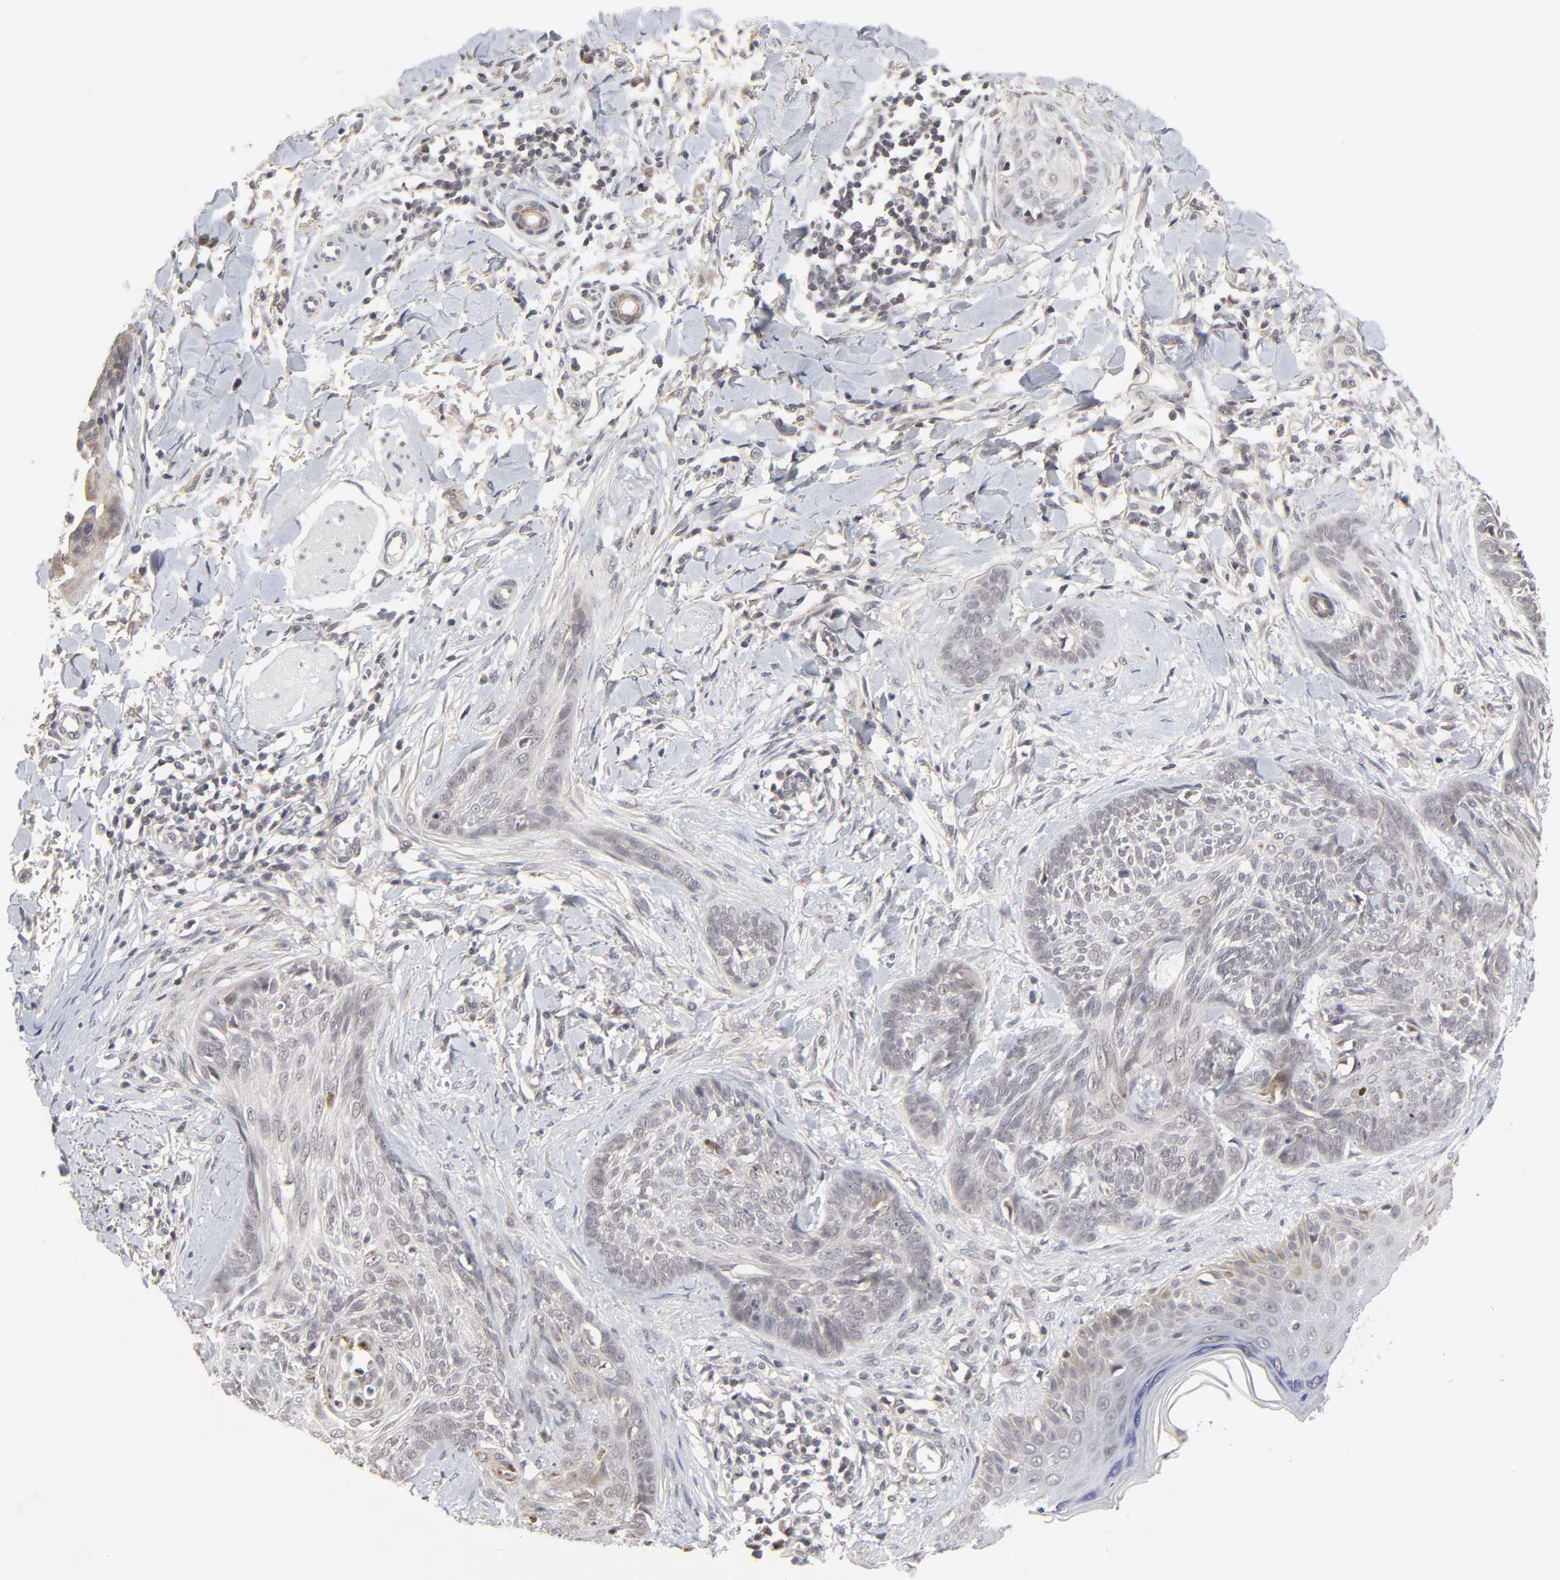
{"staining": {"intensity": "negative", "quantity": "none", "location": "none"}, "tissue": "skin cancer", "cell_type": "Tumor cells", "image_type": "cancer", "snomed": [{"axis": "morphology", "description": "Normal tissue, NOS"}, {"axis": "morphology", "description": "Basal cell carcinoma"}, {"axis": "topography", "description": "Skin"}], "caption": "High magnification brightfield microscopy of basal cell carcinoma (skin) stained with DAB (brown) and counterstained with hematoxylin (blue): tumor cells show no significant positivity.", "gene": "AUH", "patient": {"sex": "male", "age": 71}}